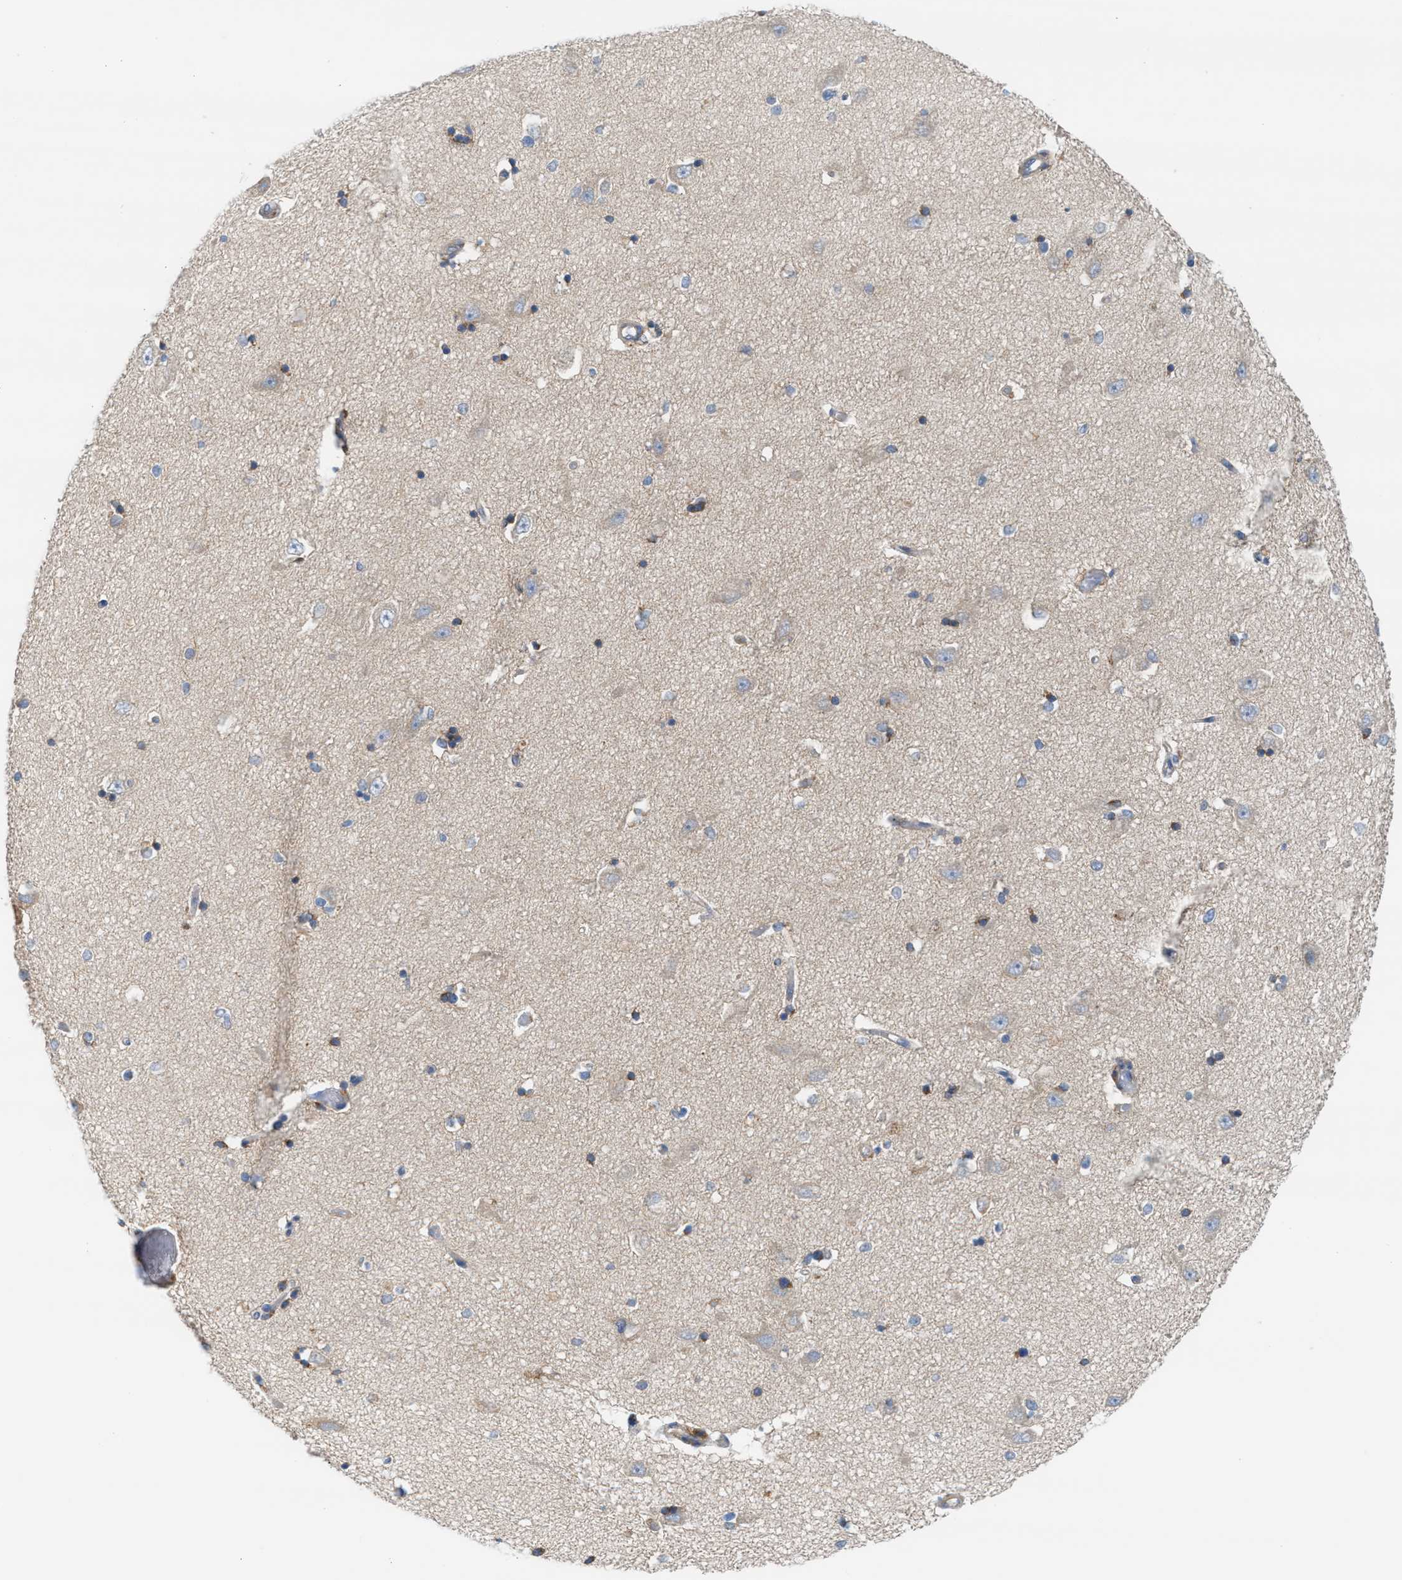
{"staining": {"intensity": "moderate", "quantity": "<25%", "location": "cytoplasmic/membranous"}, "tissue": "hippocampus", "cell_type": "Glial cells", "image_type": "normal", "snomed": [{"axis": "morphology", "description": "Normal tissue, NOS"}, {"axis": "topography", "description": "Hippocampus"}], "caption": "DAB (3,3'-diaminobenzidine) immunohistochemical staining of benign hippocampus shows moderate cytoplasmic/membranous protein positivity in approximately <25% of glial cells.", "gene": "TBC1D15", "patient": {"sex": "male", "age": 45}}